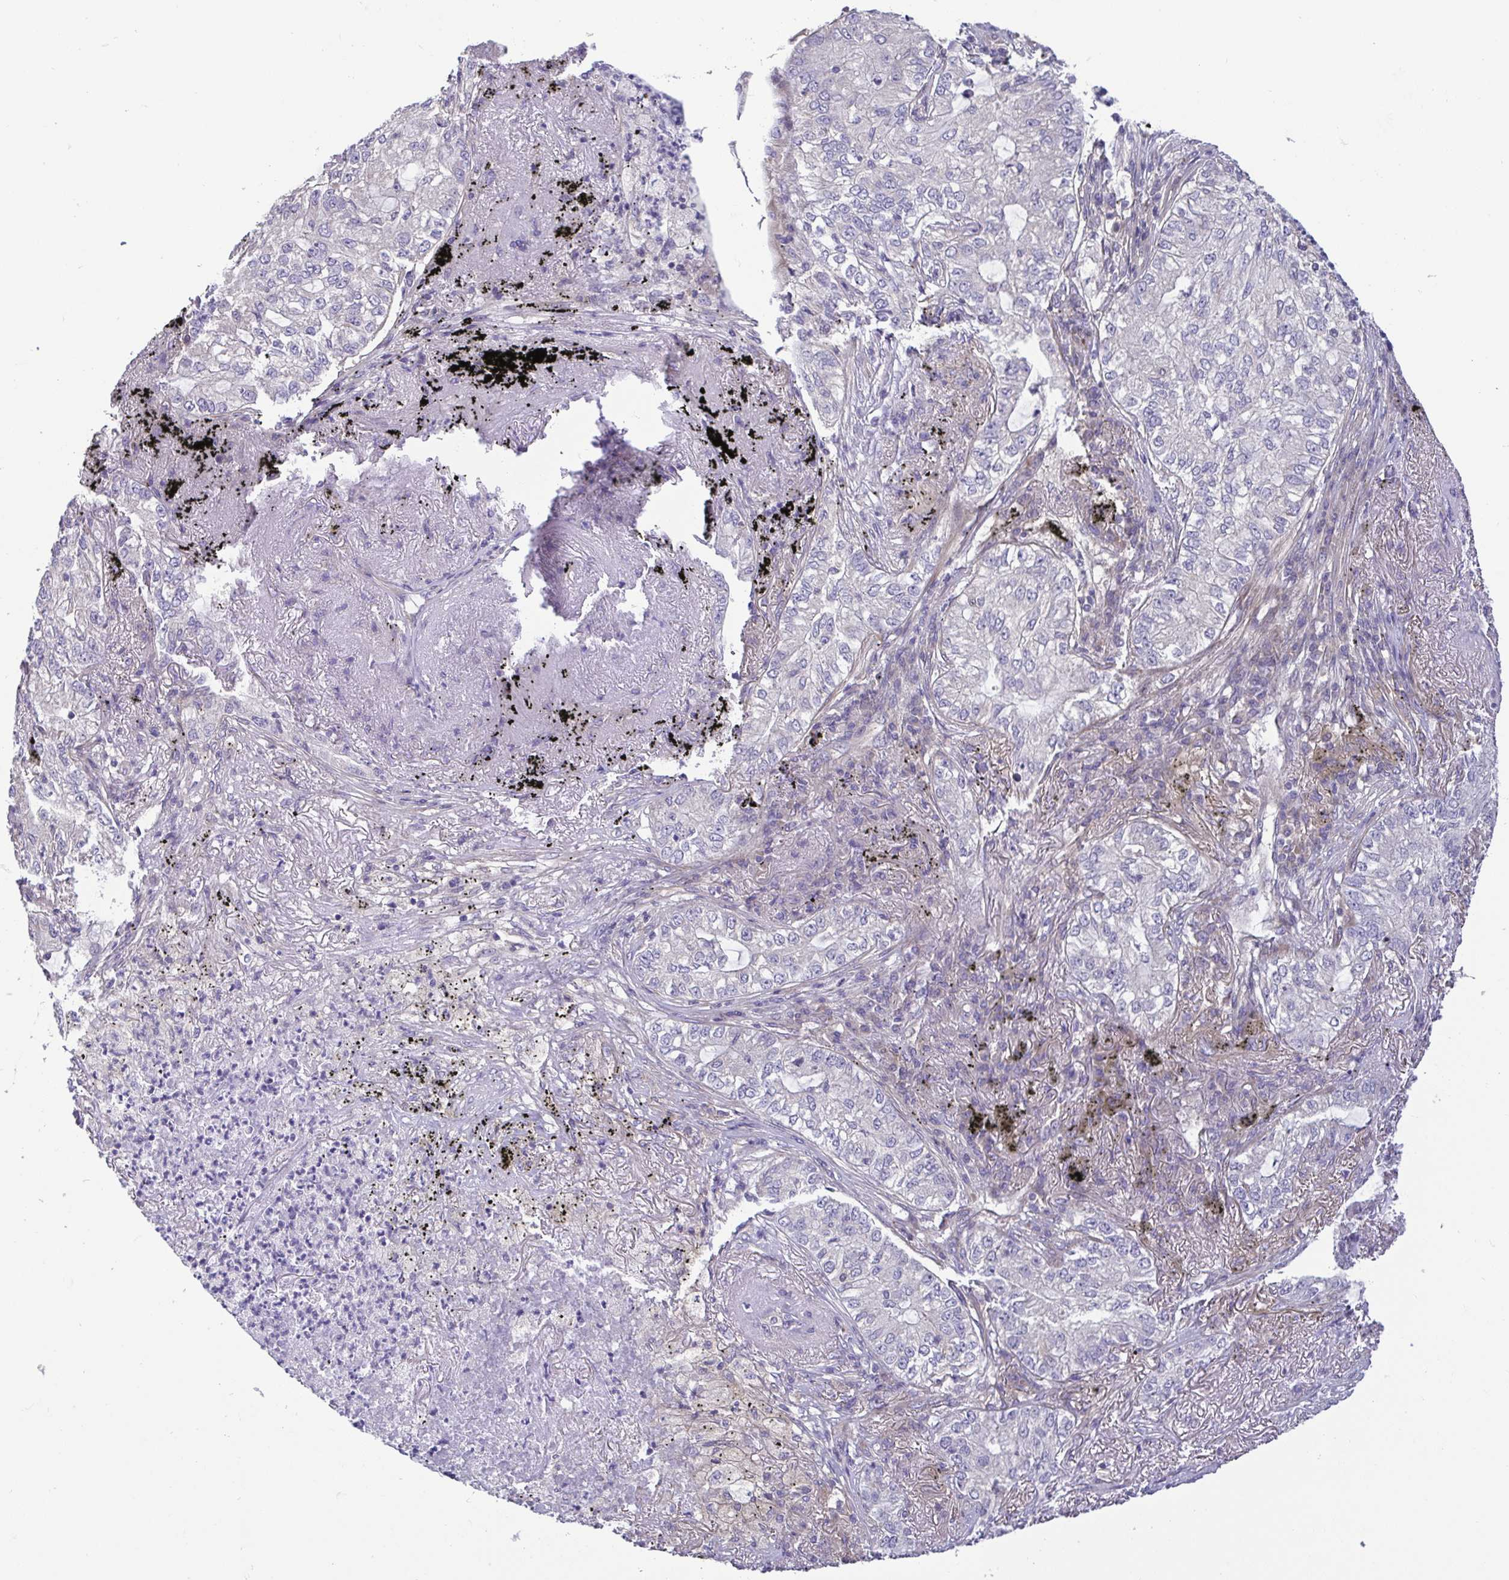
{"staining": {"intensity": "negative", "quantity": "none", "location": "none"}, "tissue": "lung cancer", "cell_type": "Tumor cells", "image_type": "cancer", "snomed": [{"axis": "morphology", "description": "Adenocarcinoma, NOS"}, {"axis": "topography", "description": "Lung"}], "caption": "The photomicrograph displays no significant positivity in tumor cells of lung cancer.", "gene": "LMF2", "patient": {"sex": "female", "age": 73}}